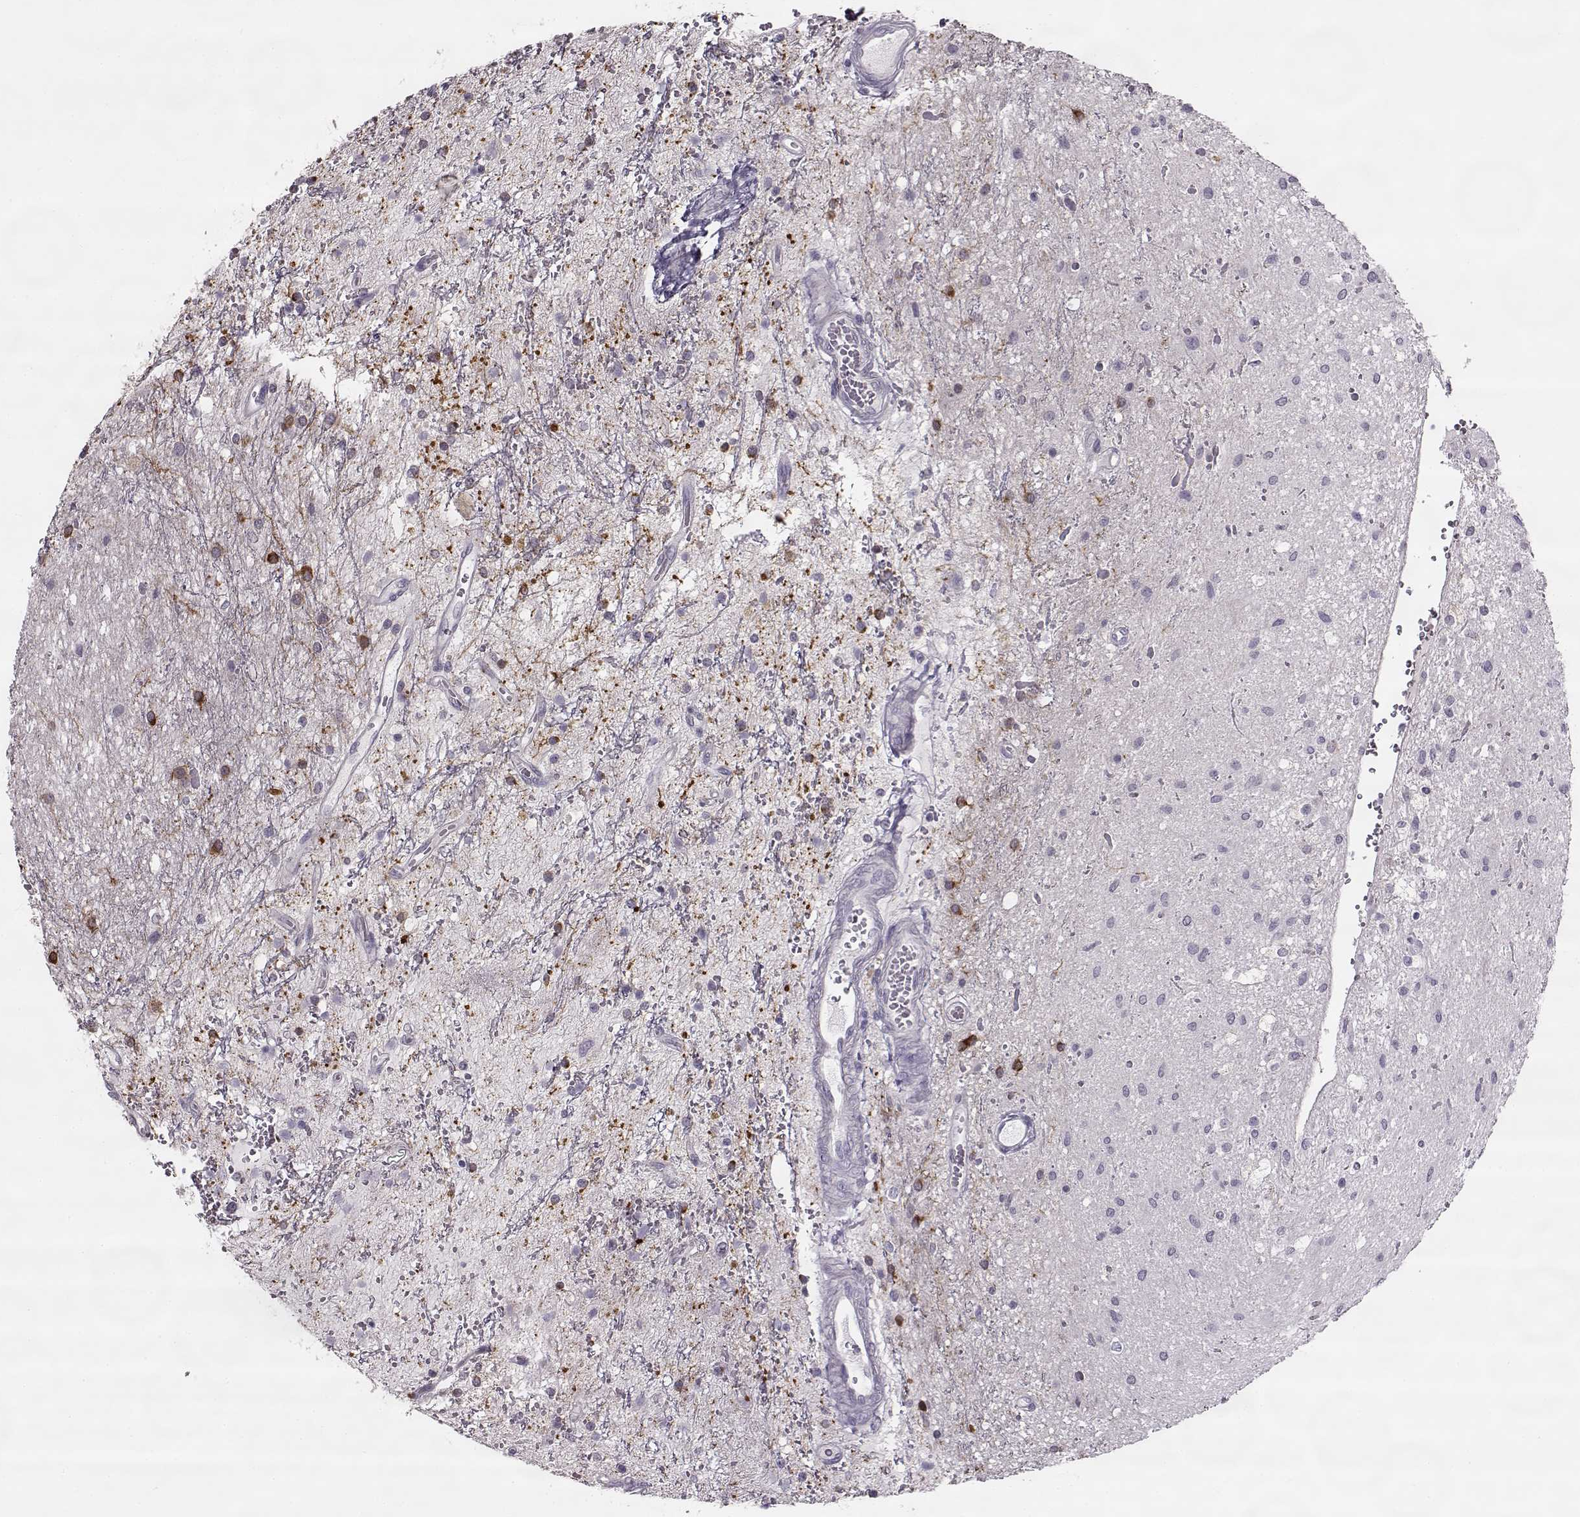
{"staining": {"intensity": "negative", "quantity": "none", "location": "none"}, "tissue": "glioma", "cell_type": "Tumor cells", "image_type": "cancer", "snomed": [{"axis": "morphology", "description": "Glioma, malignant, Low grade"}, {"axis": "topography", "description": "Cerebellum"}], "caption": "There is no significant positivity in tumor cells of glioma.", "gene": "MAP6D1", "patient": {"sex": "female", "age": 14}}